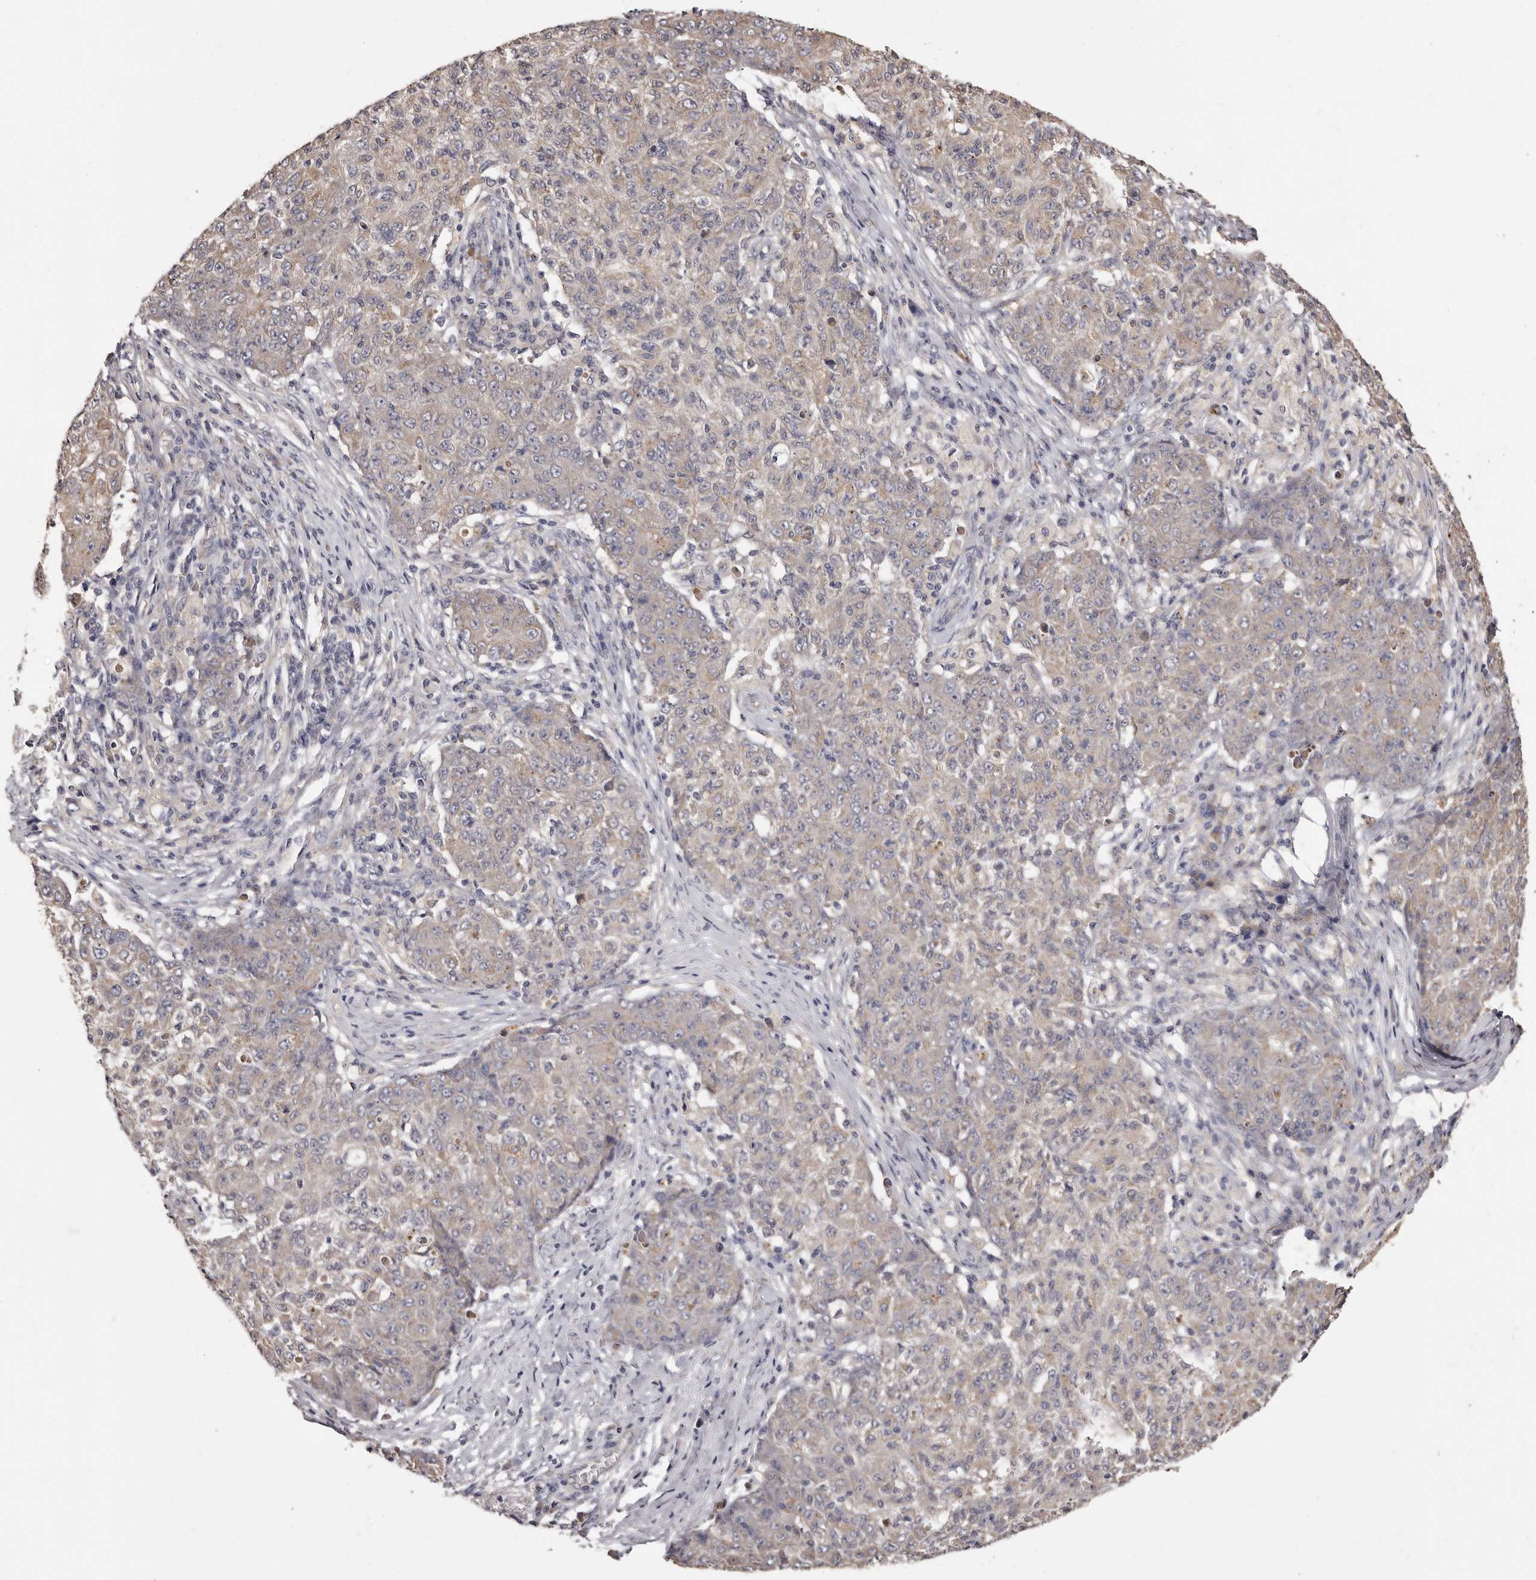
{"staining": {"intensity": "weak", "quantity": "25%-75%", "location": "cytoplasmic/membranous"}, "tissue": "ovarian cancer", "cell_type": "Tumor cells", "image_type": "cancer", "snomed": [{"axis": "morphology", "description": "Carcinoma, endometroid"}, {"axis": "topography", "description": "Ovary"}], "caption": "This is a histology image of IHC staining of endometroid carcinoma (ovarian), which shows weak positivity in the cytoplasmic/membranous of tumor cells.", "gene": "ETNK1", "patient": {"sex": "female", "age": 42}}